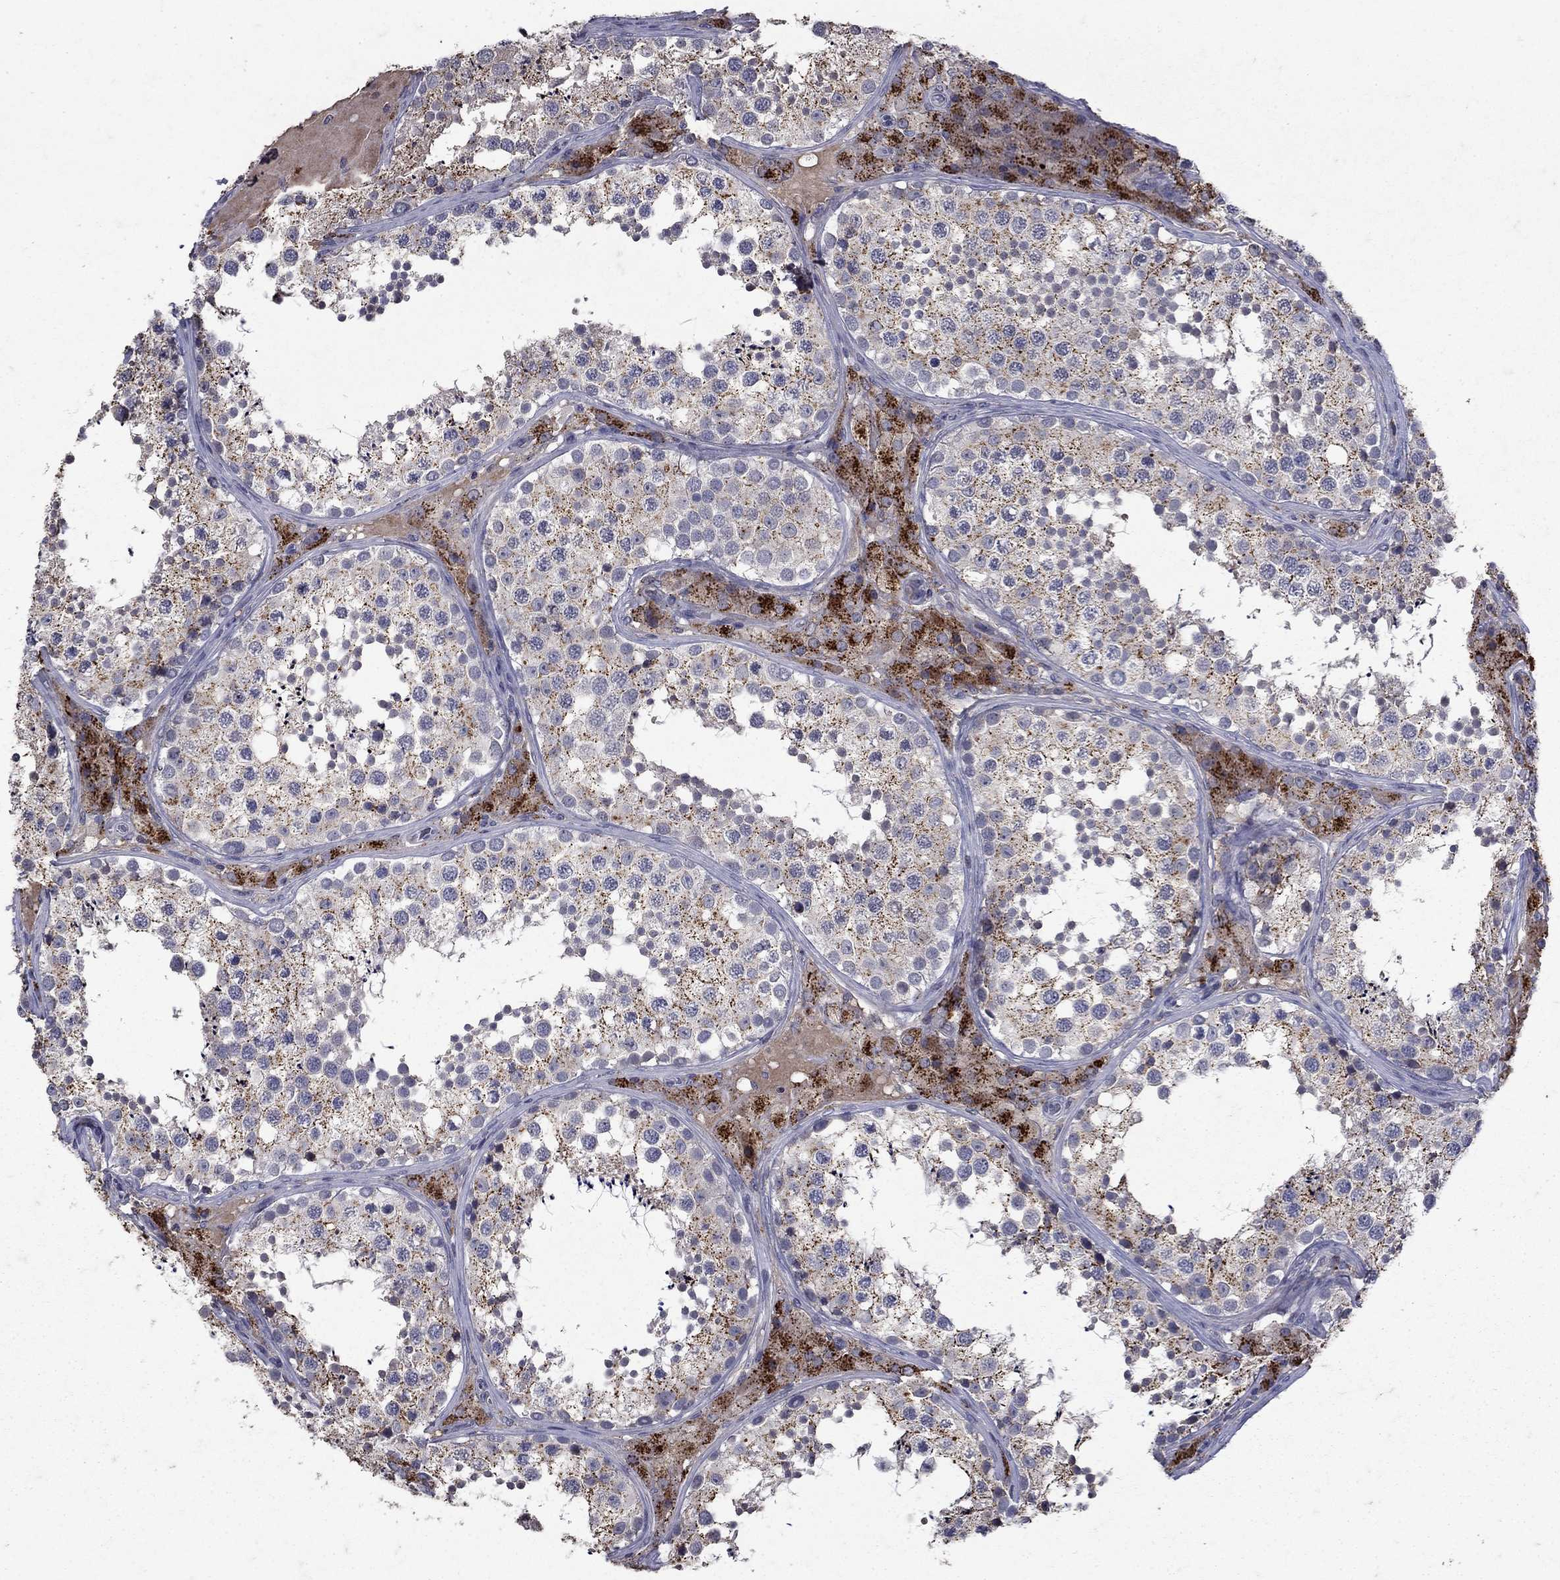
{"staining": {"intensity": "moderate", "quantity": "<25%", "location": "cytoplasmic/membranous"}, "tissue": "testis", "cell_type": "Cells in seminiferous ducts", "image_type": "normal", "snomed": [{"axis": "morphology", "description": "Normal tissue, NOS"}, {"axis": "topography", "description": "Testis"}], "caption": "This photomicrograph displays benign testis stained with IHC to label a protein in brown. The cytoplasmic/membranous of cells in seminiferous ducts show moderate positivity for the protein. Nuclei are counter-stained blue.", "gene": "NPC2", "patient": {"sex": "male", "age": 34}}